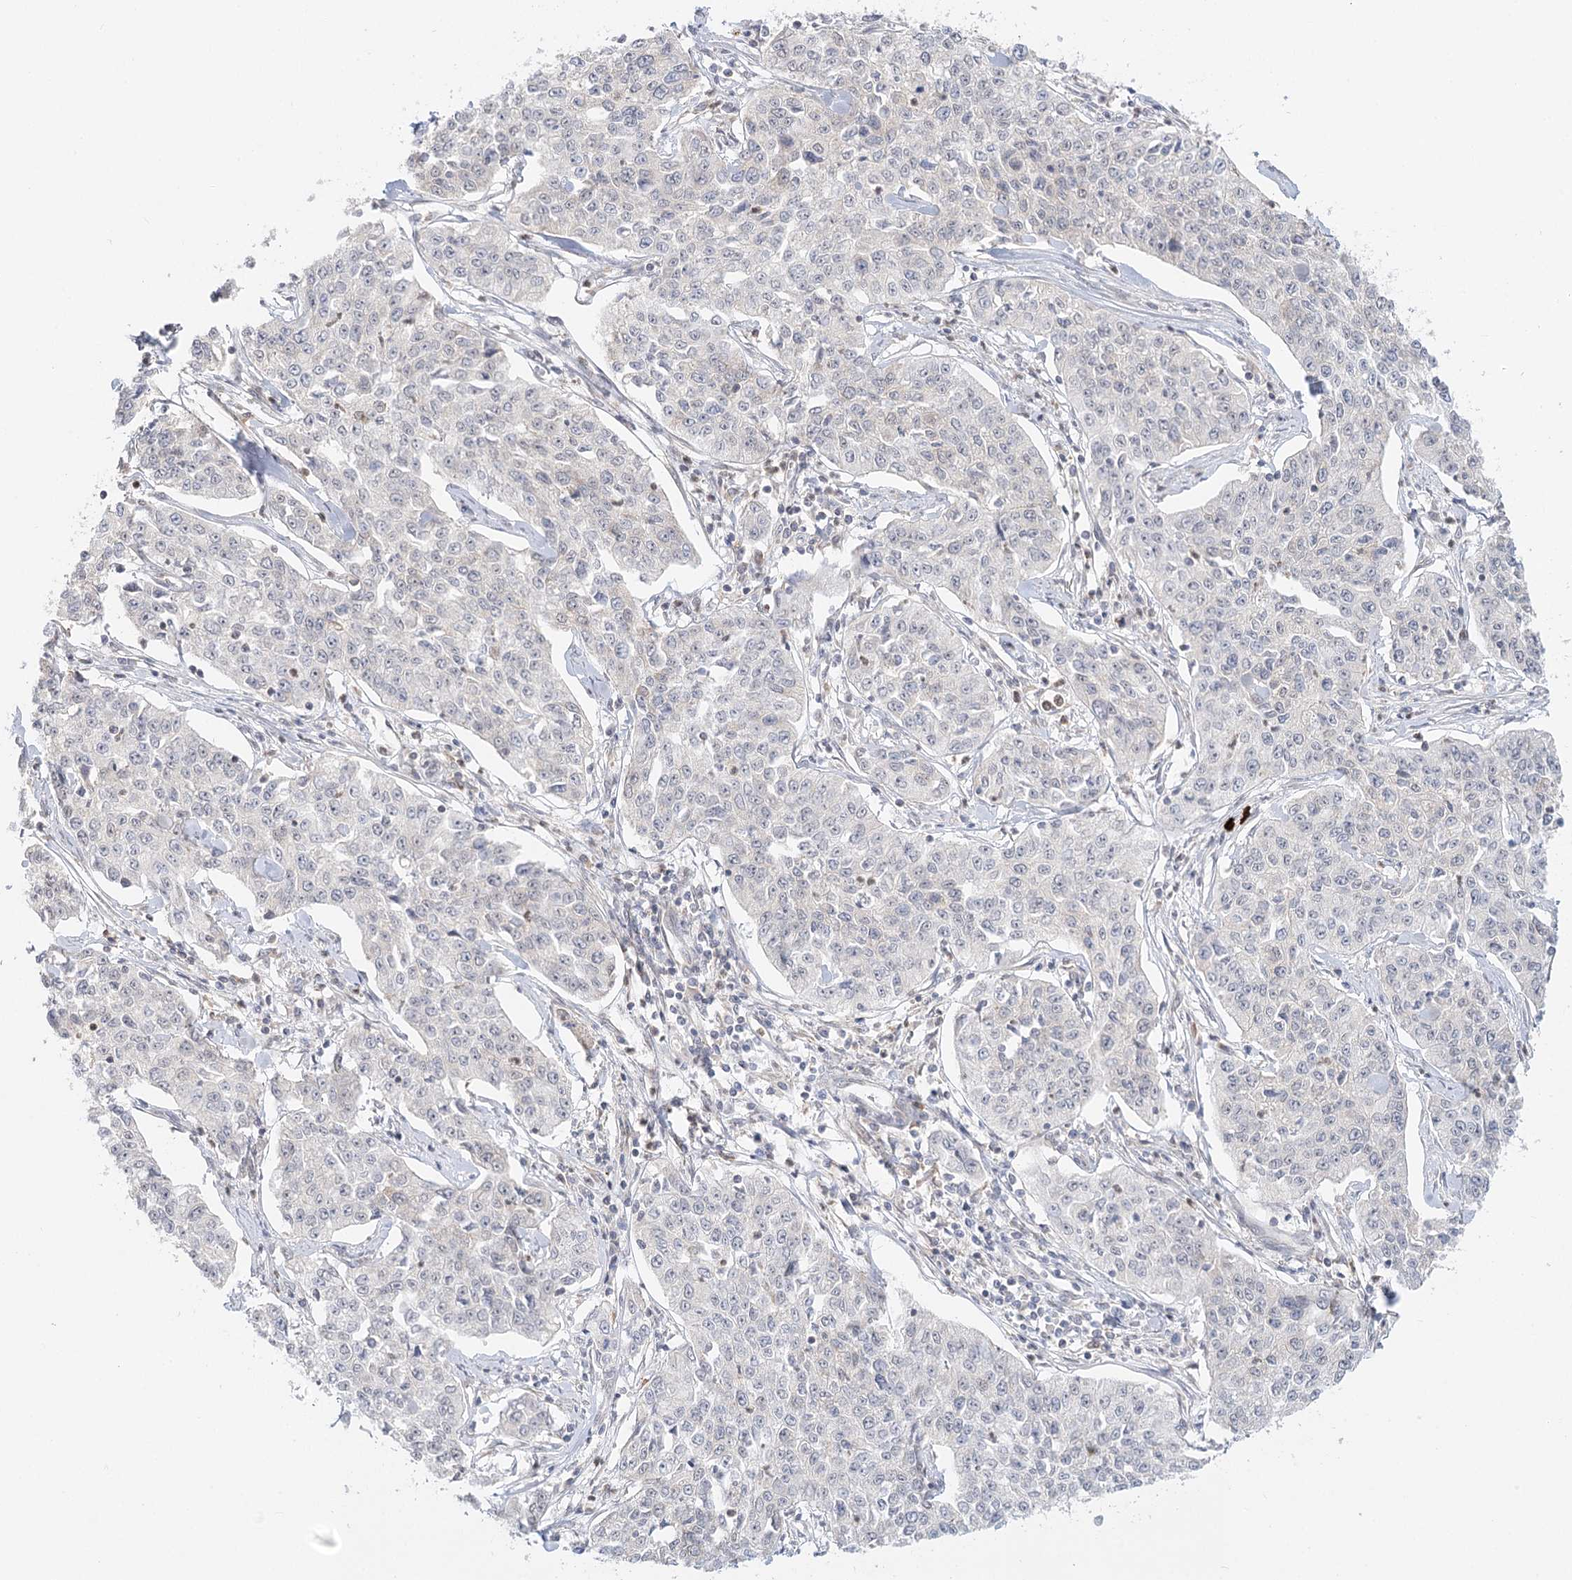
{"staining": {"intensity": "negative", "quantity": "none", "location": "none"}, "tissue": "cervical cancer", "cell_type": "Tumor cells", "image_type": "cancer", "snomed": [{"axis": "morphology", "description": "Squamous cell carcinoma, NOS"}, {"axis": "topography", "description": "Cervix"}], "caption": "A high-resolution histopathology image shows immunohistochemistry (IHC) staining of cervical cancer, which reveals no significant expression in tumor cells.", "gene": "MTMR3", "patient": {"sex": "female", "age": 35}}